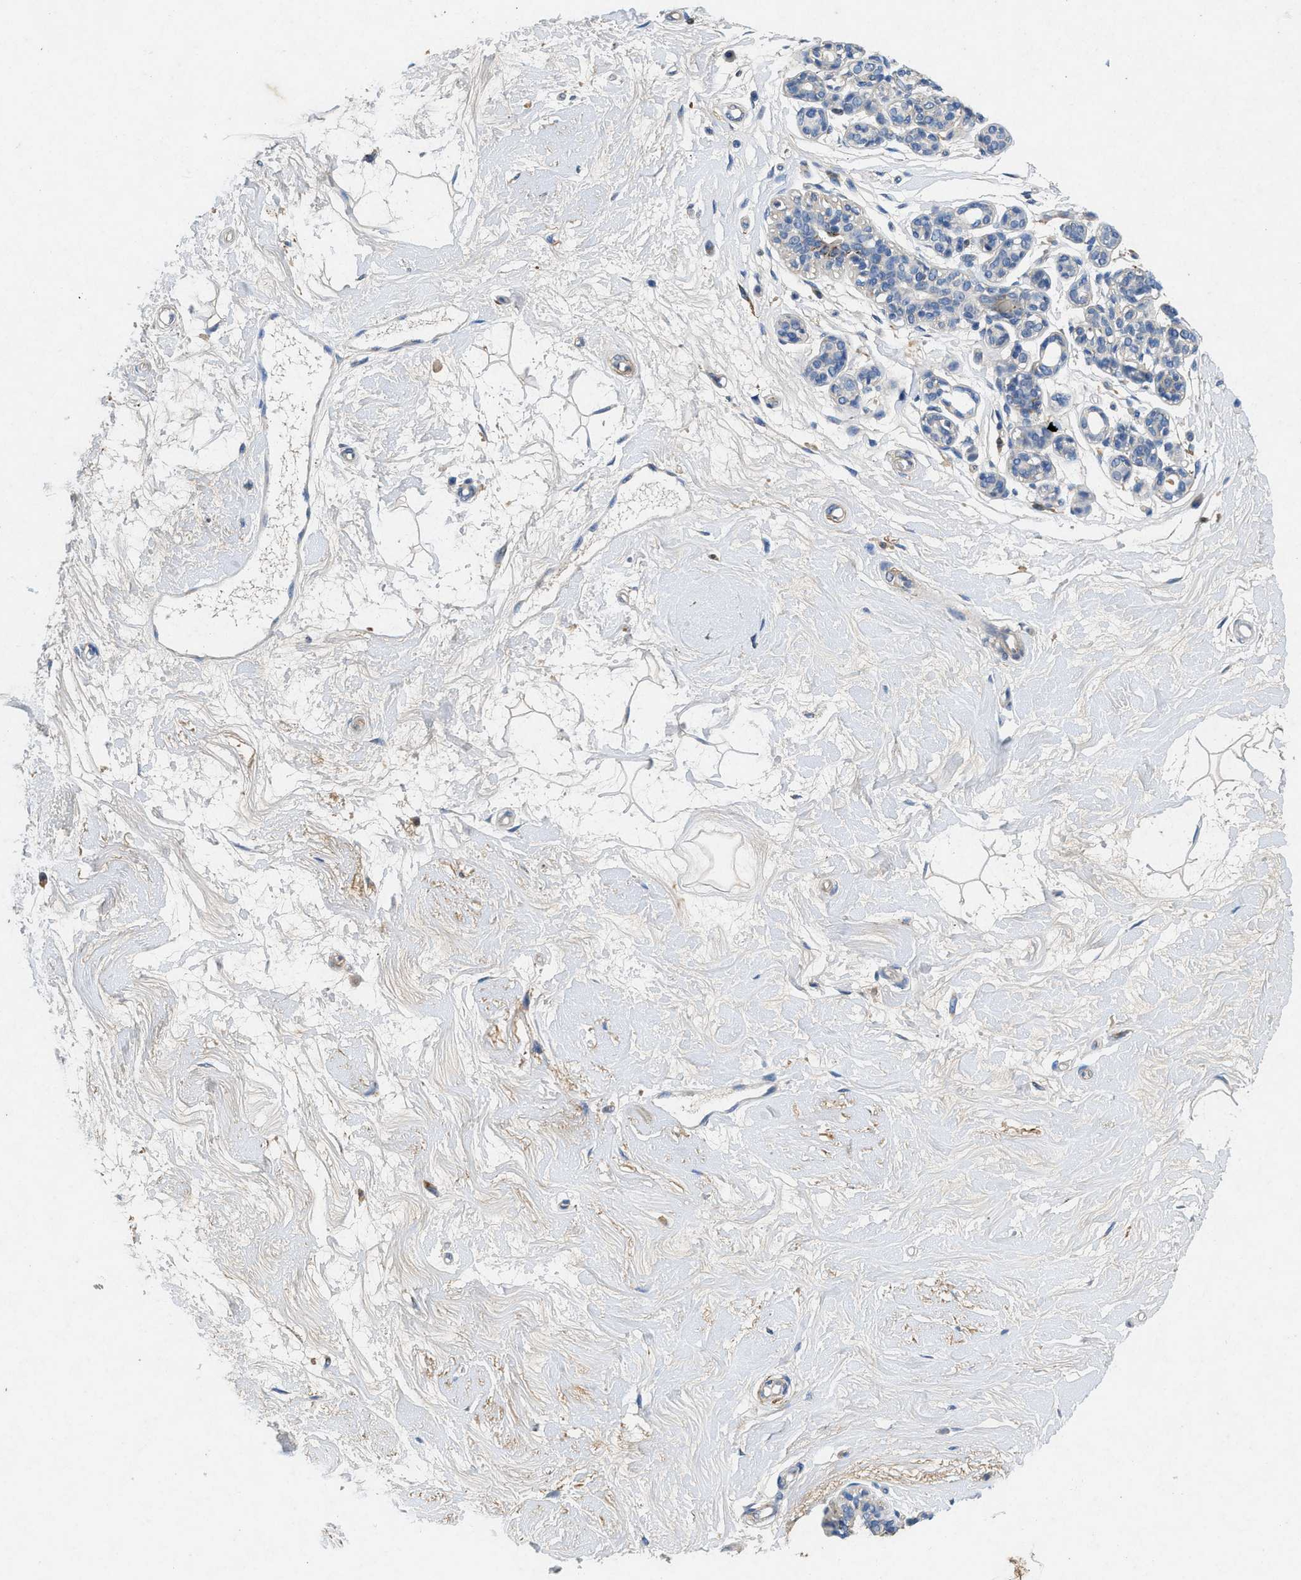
{"staining": {"intensity": "negative", "quantity": "none", "location": "none"}, "tissue": "breast", "cell_type": "Adipocytes", "image_type": "normal", "snomed": [{"axis": "morphology", "description": "Normal tissue, NOS"}, {"axis": "morphology", "description": "Lobular carcinoma"}, {"axis": "topography", "description": "Breast"}], "caption": "Micrograph shows no protein positivity in adipocytes of benign breast.", "gene": "CDK15", "patient": {"sex": "female", "age": 59}}